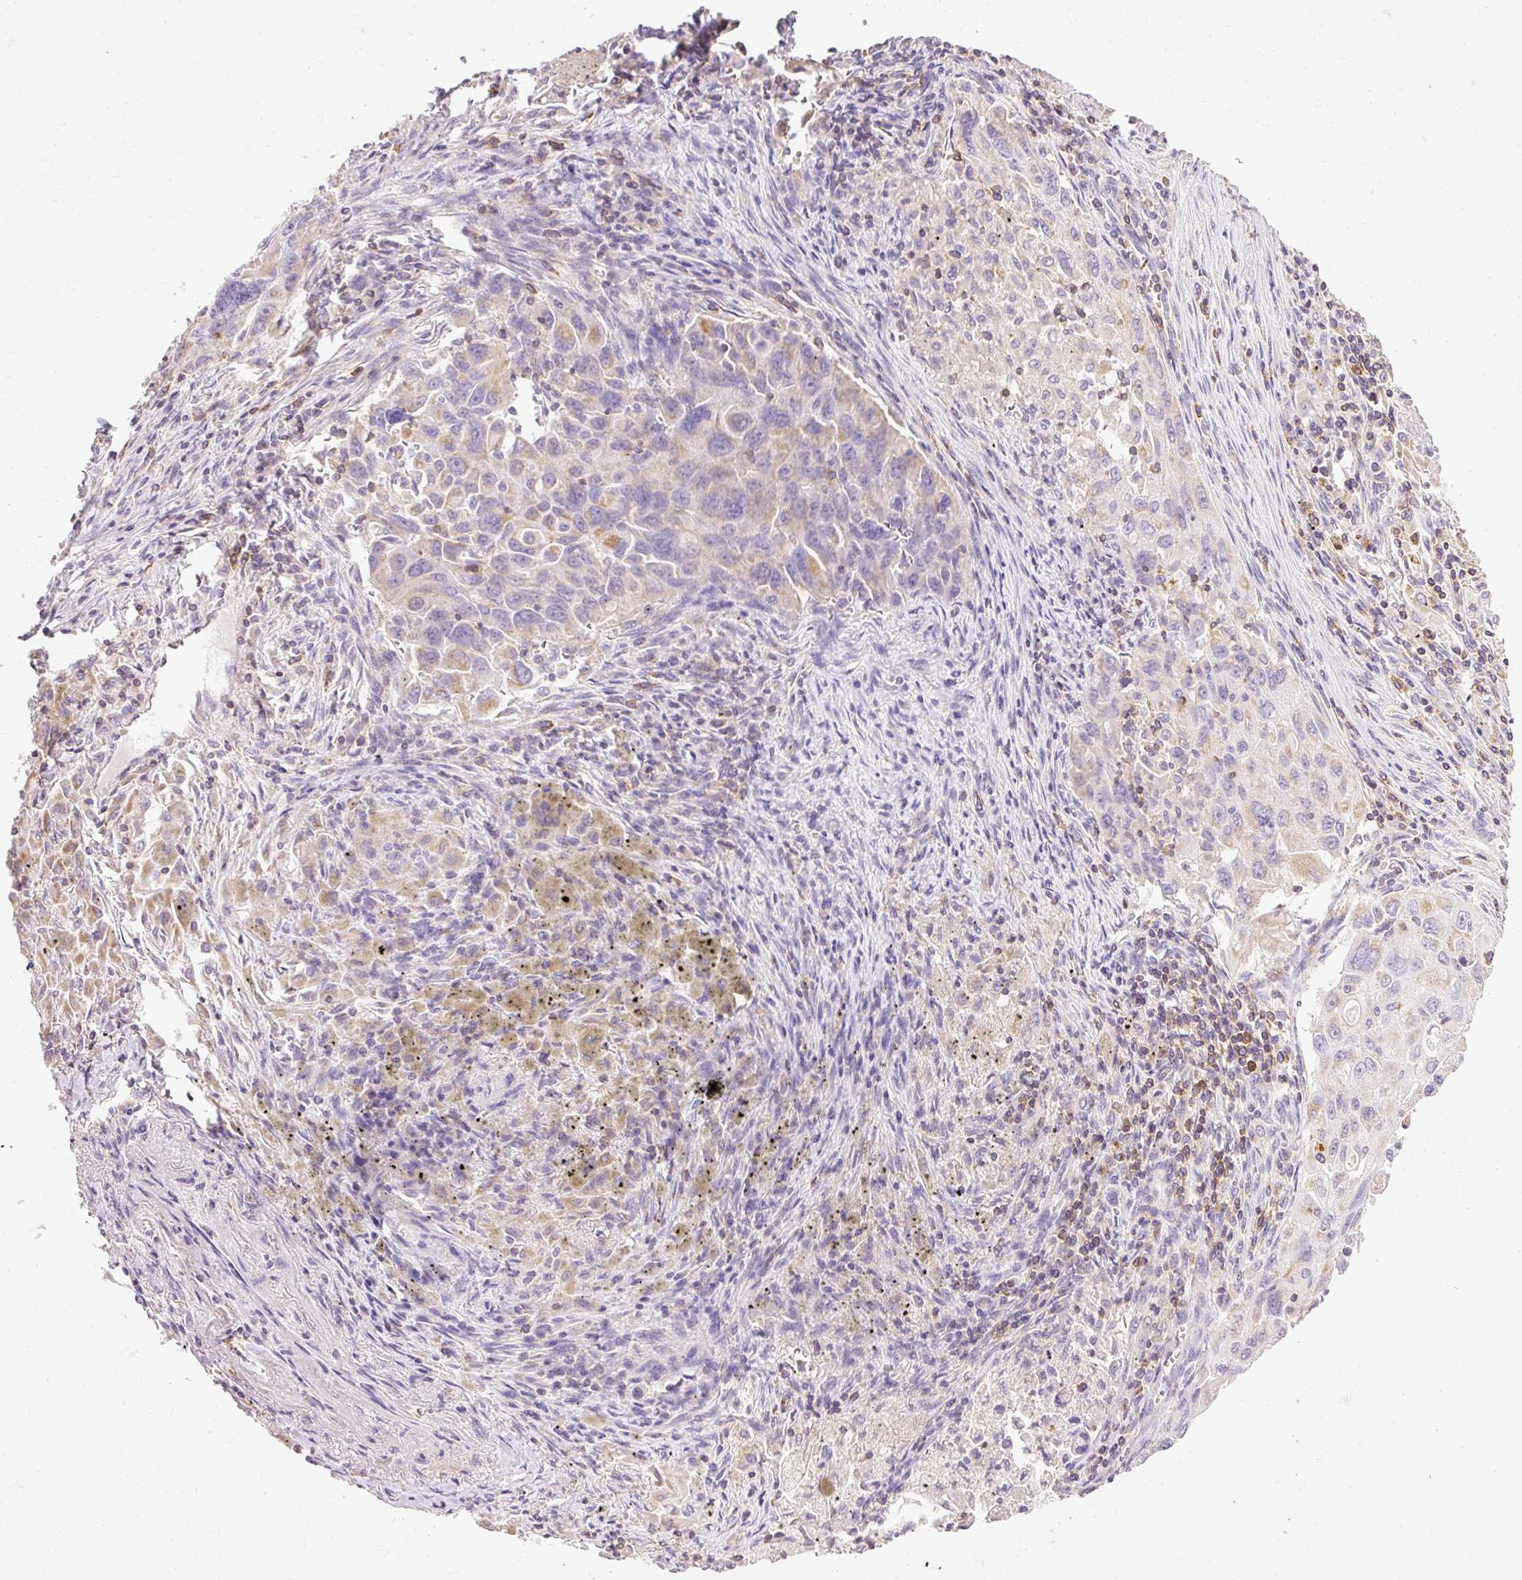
{"staining": {"intensity": "moderate", "quantity": "25%-75%", "location": "cytoplasmic/membranous"}, "tissue": "lung cancer", "cell_type": "Tumor cells", "image_type": "cancer", "snomed": [{"axis": "morphology", "description": "Adenocarcinoma, NOS"}, {"axis": "morphology", "description": "Adenocarcinoma, metastatic, NOS"}, {"axis": "topography", "description": "Lymph node"}, {"axis": "topography", "description": "Lung"}], "caption": "Moderate cytoplasmic/membranous protein expression is appreciated in approximately 25%-75% of tumor cells in lung adenocarcinoma.", "gene": "IMMT", "patient": {"sex": "female", "age": 42}}